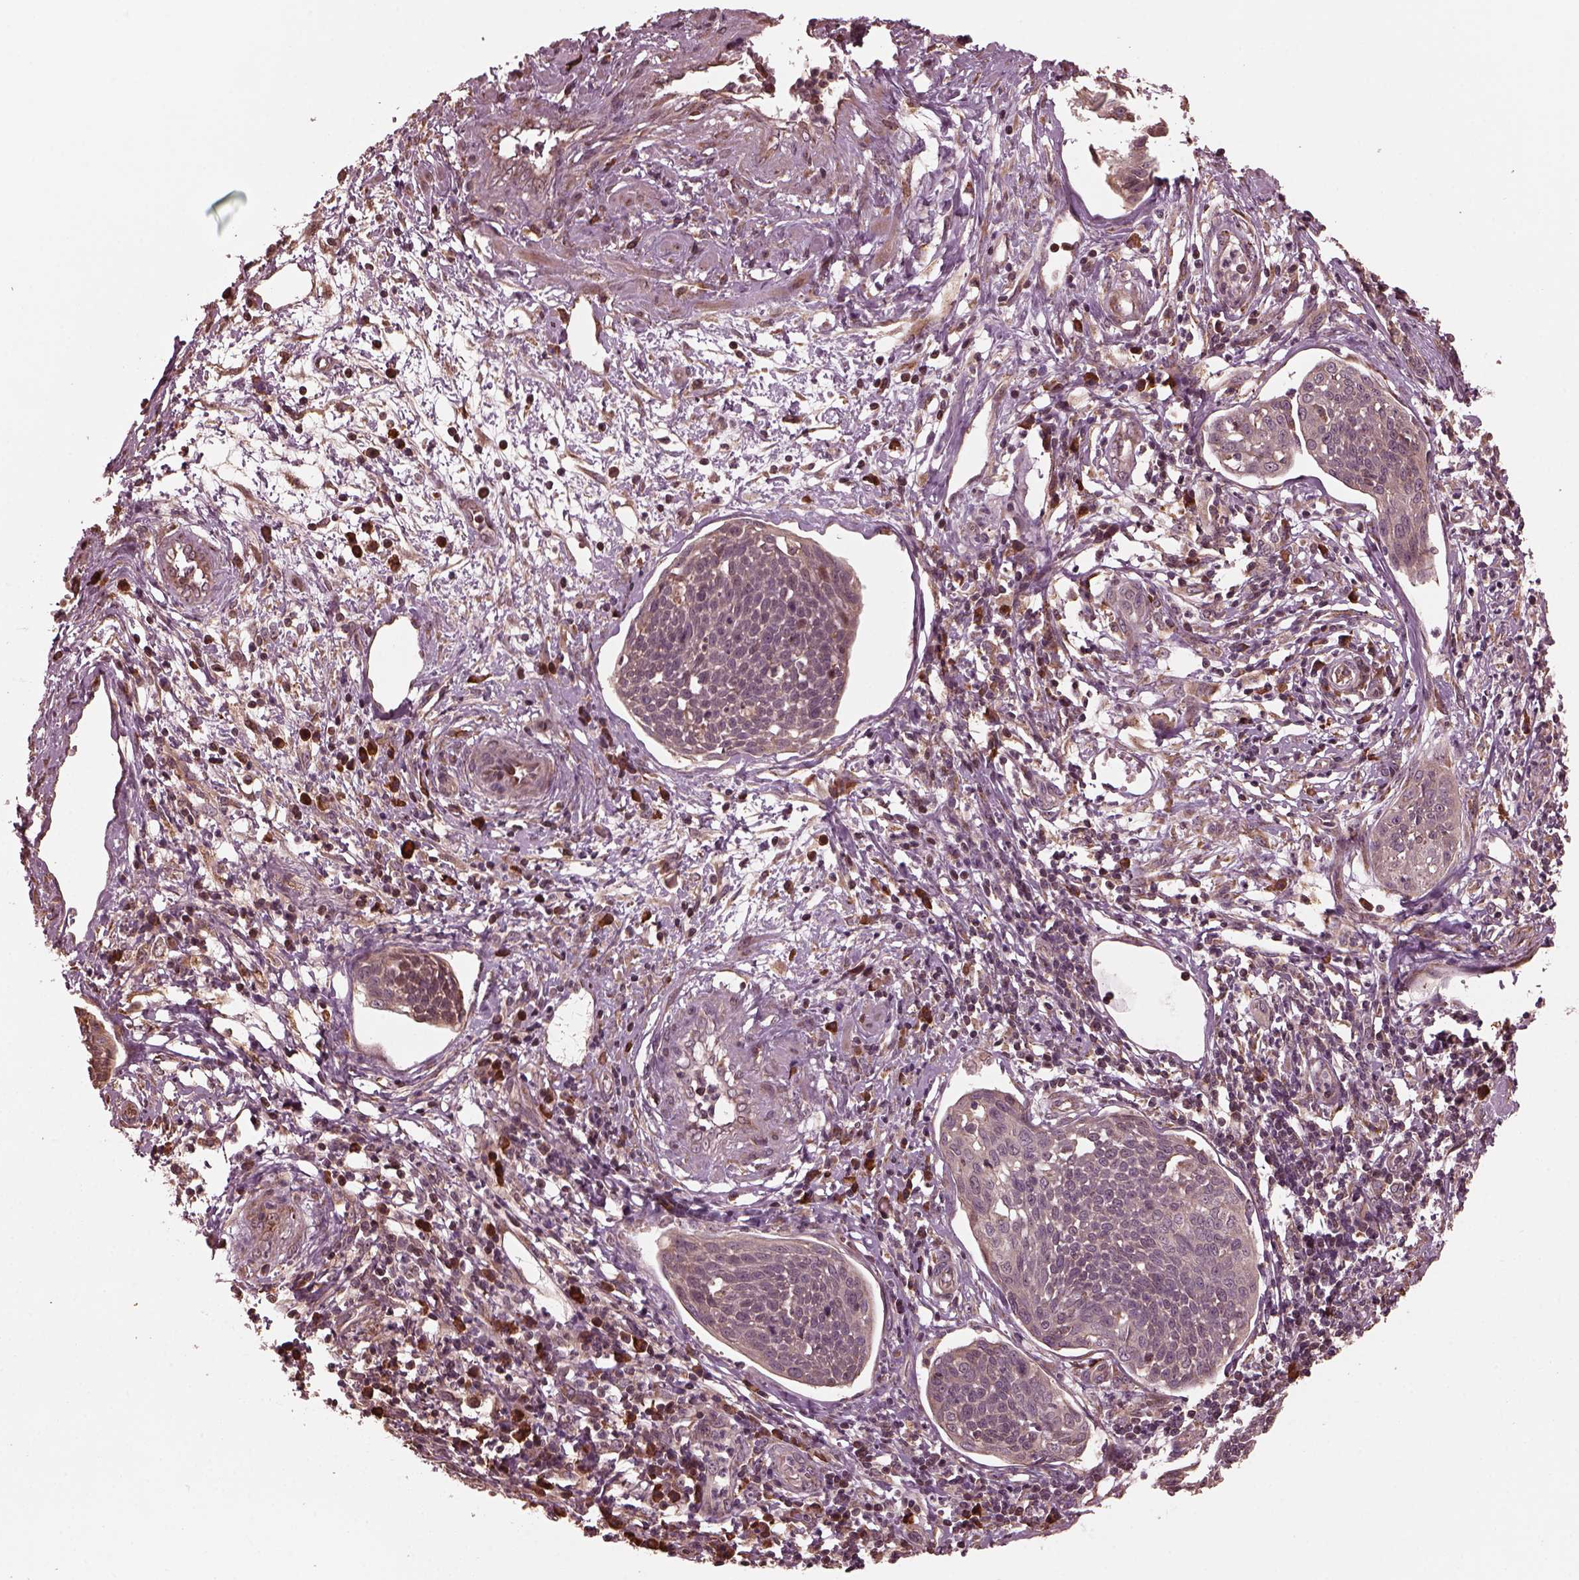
{"staining": {"intensity": "weak", "quantity": "<25%", "location": "cytoplasmic/membranous"}, "tissue": "cervical cancer", "cell_type": "Tumor cells", "image_type": "cancer", "snomed": [{"axis": "morphology", "description": "Squamous cell carcinoma, NOS"}, {"axis": "topography", "description": "Cervix"}], "caption": "This is an IHC photomicrograph of cervical cancer. There is no positivity in tumor cells.", "gene": "ZNF292", "patient": {"sex": "female", "age": 34}}